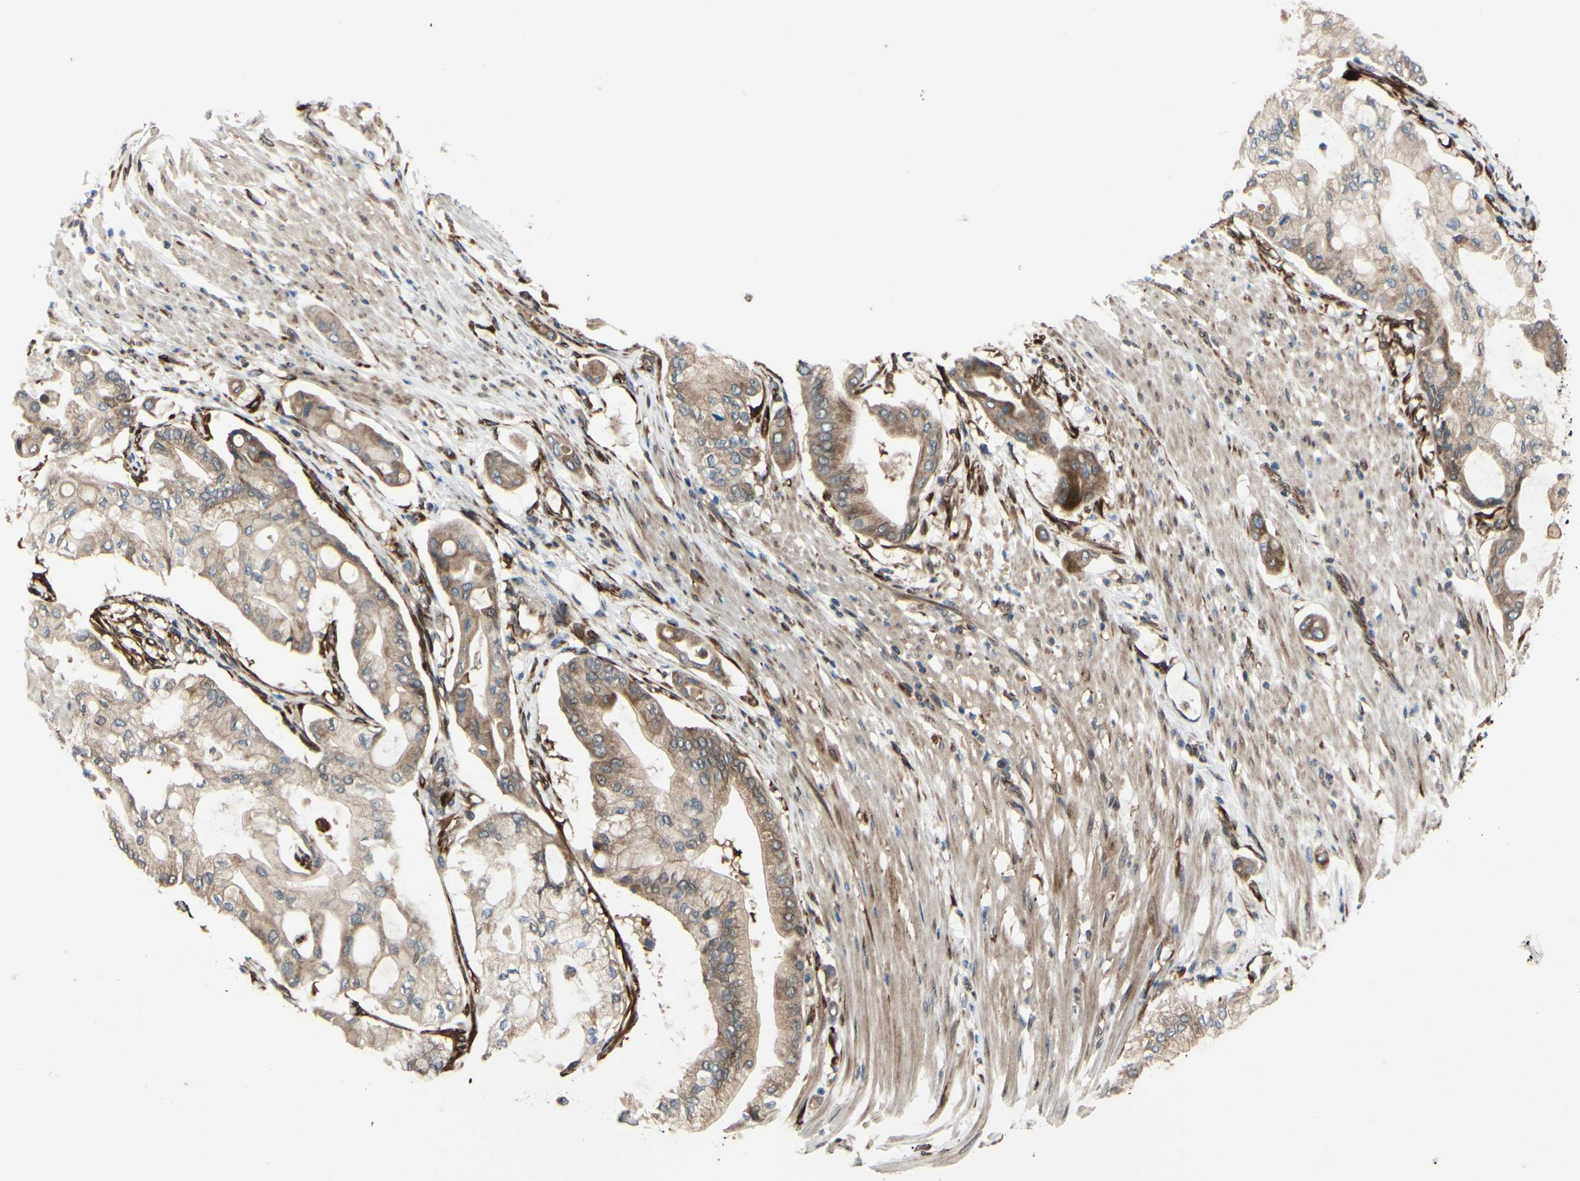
{"staining": {"intensity": "moderate", "quantity": ">75%", "location": "cytoplasmic/membranous"}, "tissue": "pancreatic cancer", "cell_type": "Tumor cells", "image_type": "cancer", "snomed": [{"axis": "morphology", "description": "Adenocarcinoma, NOS"}, {"axis": "morphology", "description": "Adenocarcinoma, metastatic, NOS"}, {"axis": "topography", "description": "Lymph node"}, {"axis": "topography", "description": "Pancreas"}, {"axis": "topography", "description": "Duodenum"}], "caption": "Immunohistochemical staining of human metastatic adenocarcinoma (pancreatic) exhibits medium levels of moderate cytoplasmic/membranous positivity in approximately >75% of tumor cells.", "gene": "PRAF2", "patient": {"sex": "female", "age": 64}}